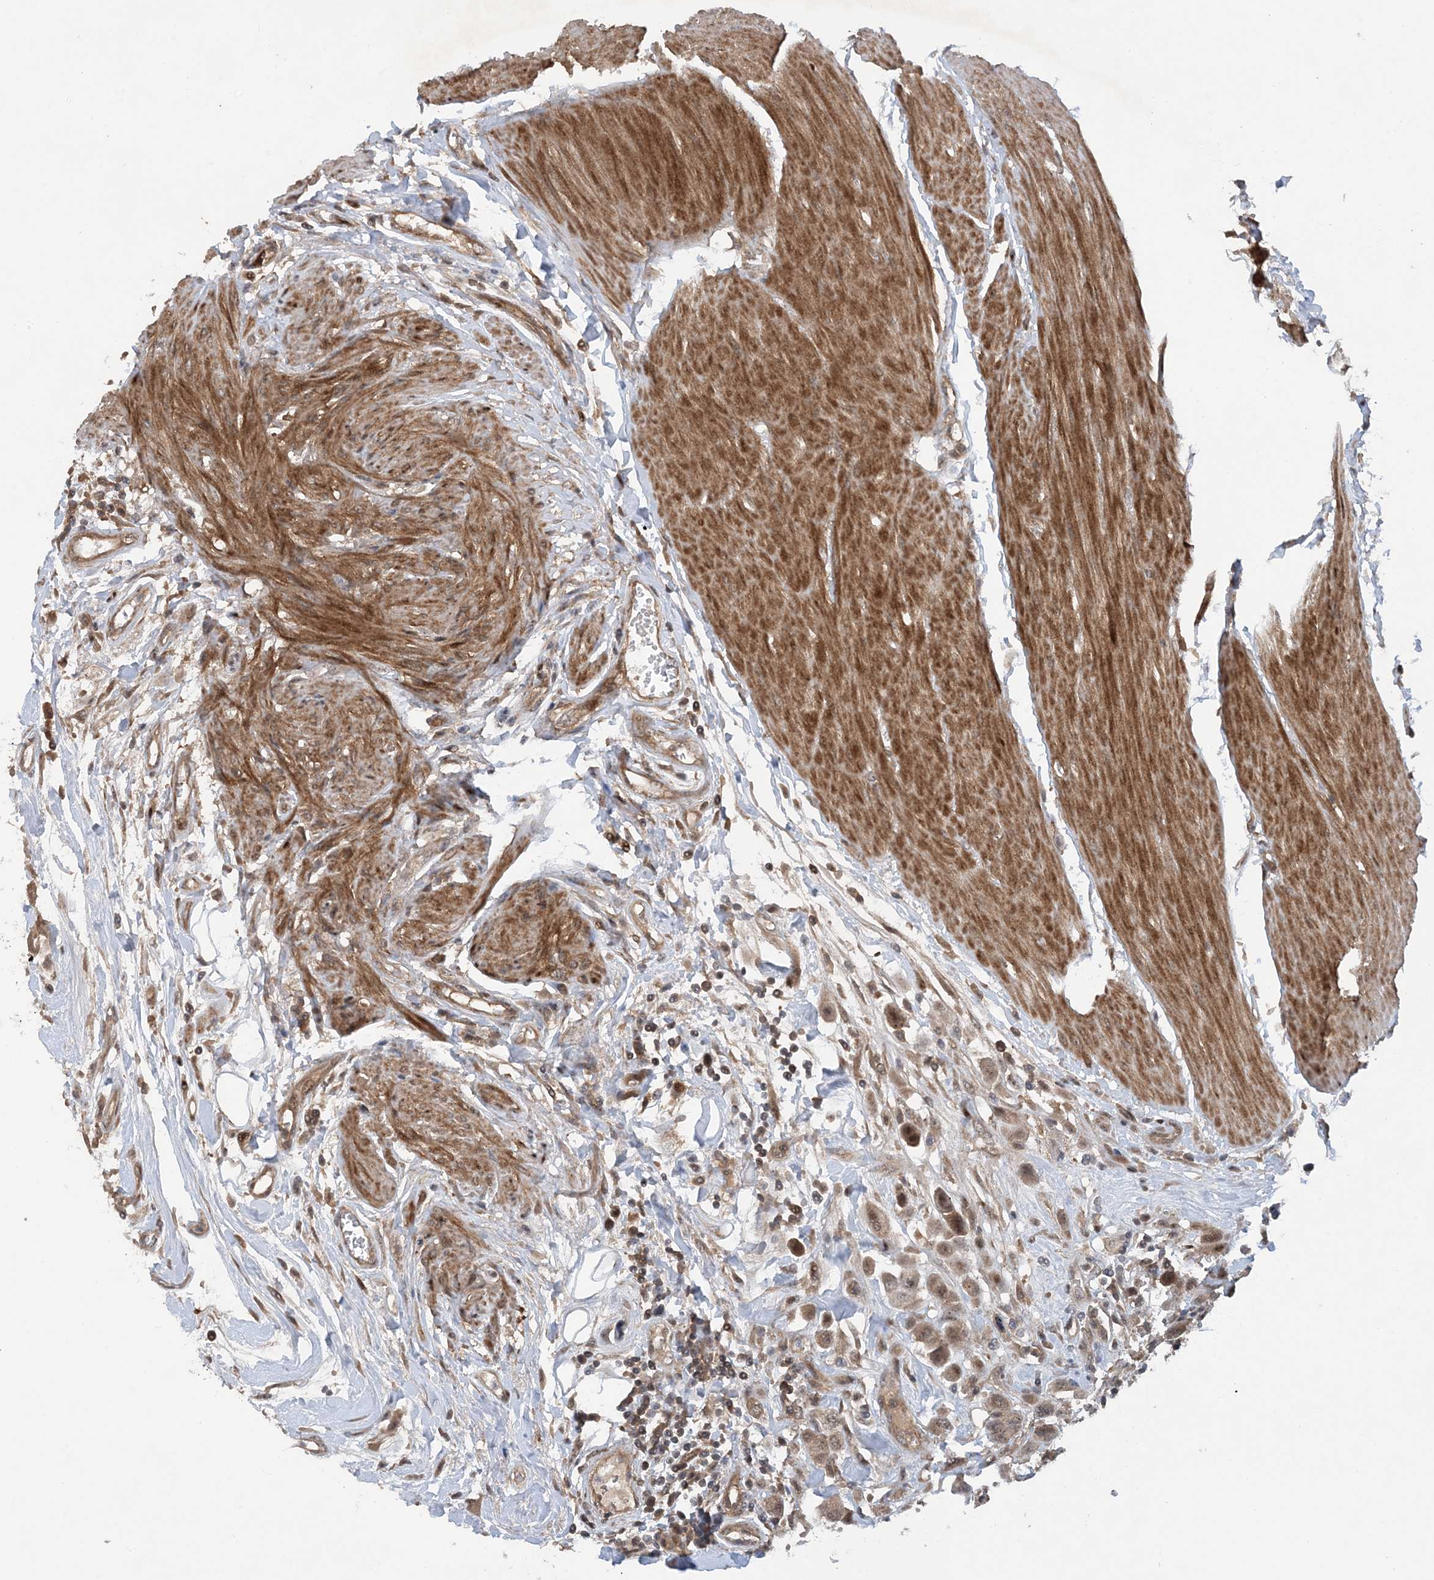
{"staining": {"intensity": "weak", "quantity": ">75%", "location": "cytoplasmic/membranous,nuclear"}, "tissue": "urothelial cancer", "cell_type": "Tumor cells", "image_type": "cancer", "snomed": [{"axis": "morphology", "description": "Urothelial carcinoma, High grade"}, {"axis": "topography", "description": "Urinary bladder"}], "caption": "DAB (3,3'-diaminobenzidine) immunohistochemical staining of human urothelial cancer displays weak cytoplasmic/membranous and nuclear protein expression in approximately >75% of tumor cells. Immunohistochemistry (ihc) stains the protein of interest in brown and the nuclei are stained blue.", "gene": "HEMK1", "patient": {"sex": "male", "age": 50}}